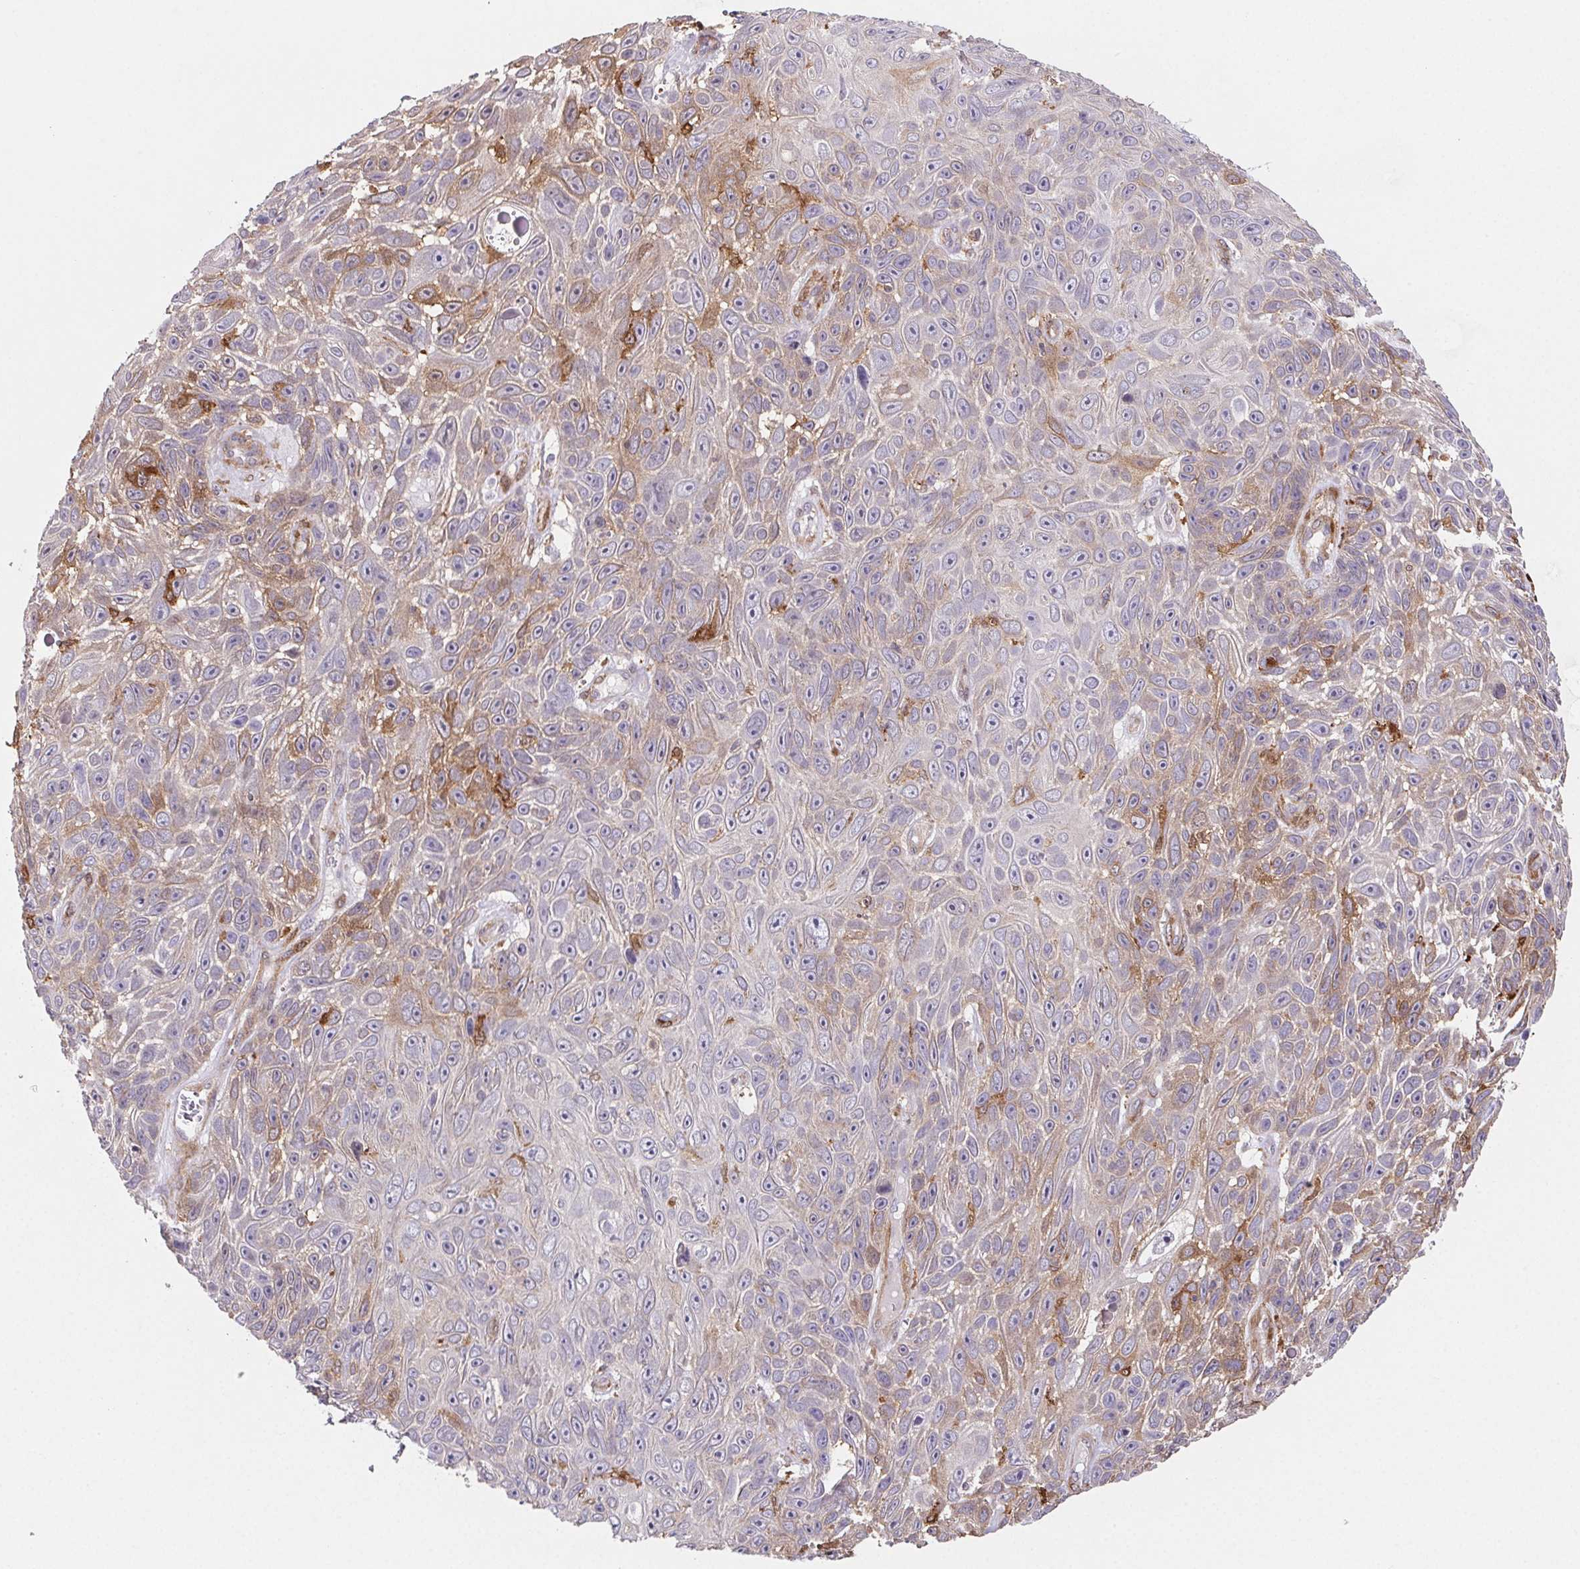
{"staining": {"intensity": "moderate", "quantity": "<25%", "location": "cytoplasmic/membranous"}, "tissue": "skin cancer", "cell_type": "Tumor cells", "image_type": "cancer", "snomed": [{"axis": "morphology", "description": "Squamous cell carcinoma, NOS"}, {"axis": "topography", "description": "Skin"}], "caption": "Skin cancer was stained to show a protein in brown. There is low levels of moderate cytoplasmic/membranous expression in about <25% of tumor cells.", "gene": "GBP1", "patient": {"sex": "male", "age": 82}}